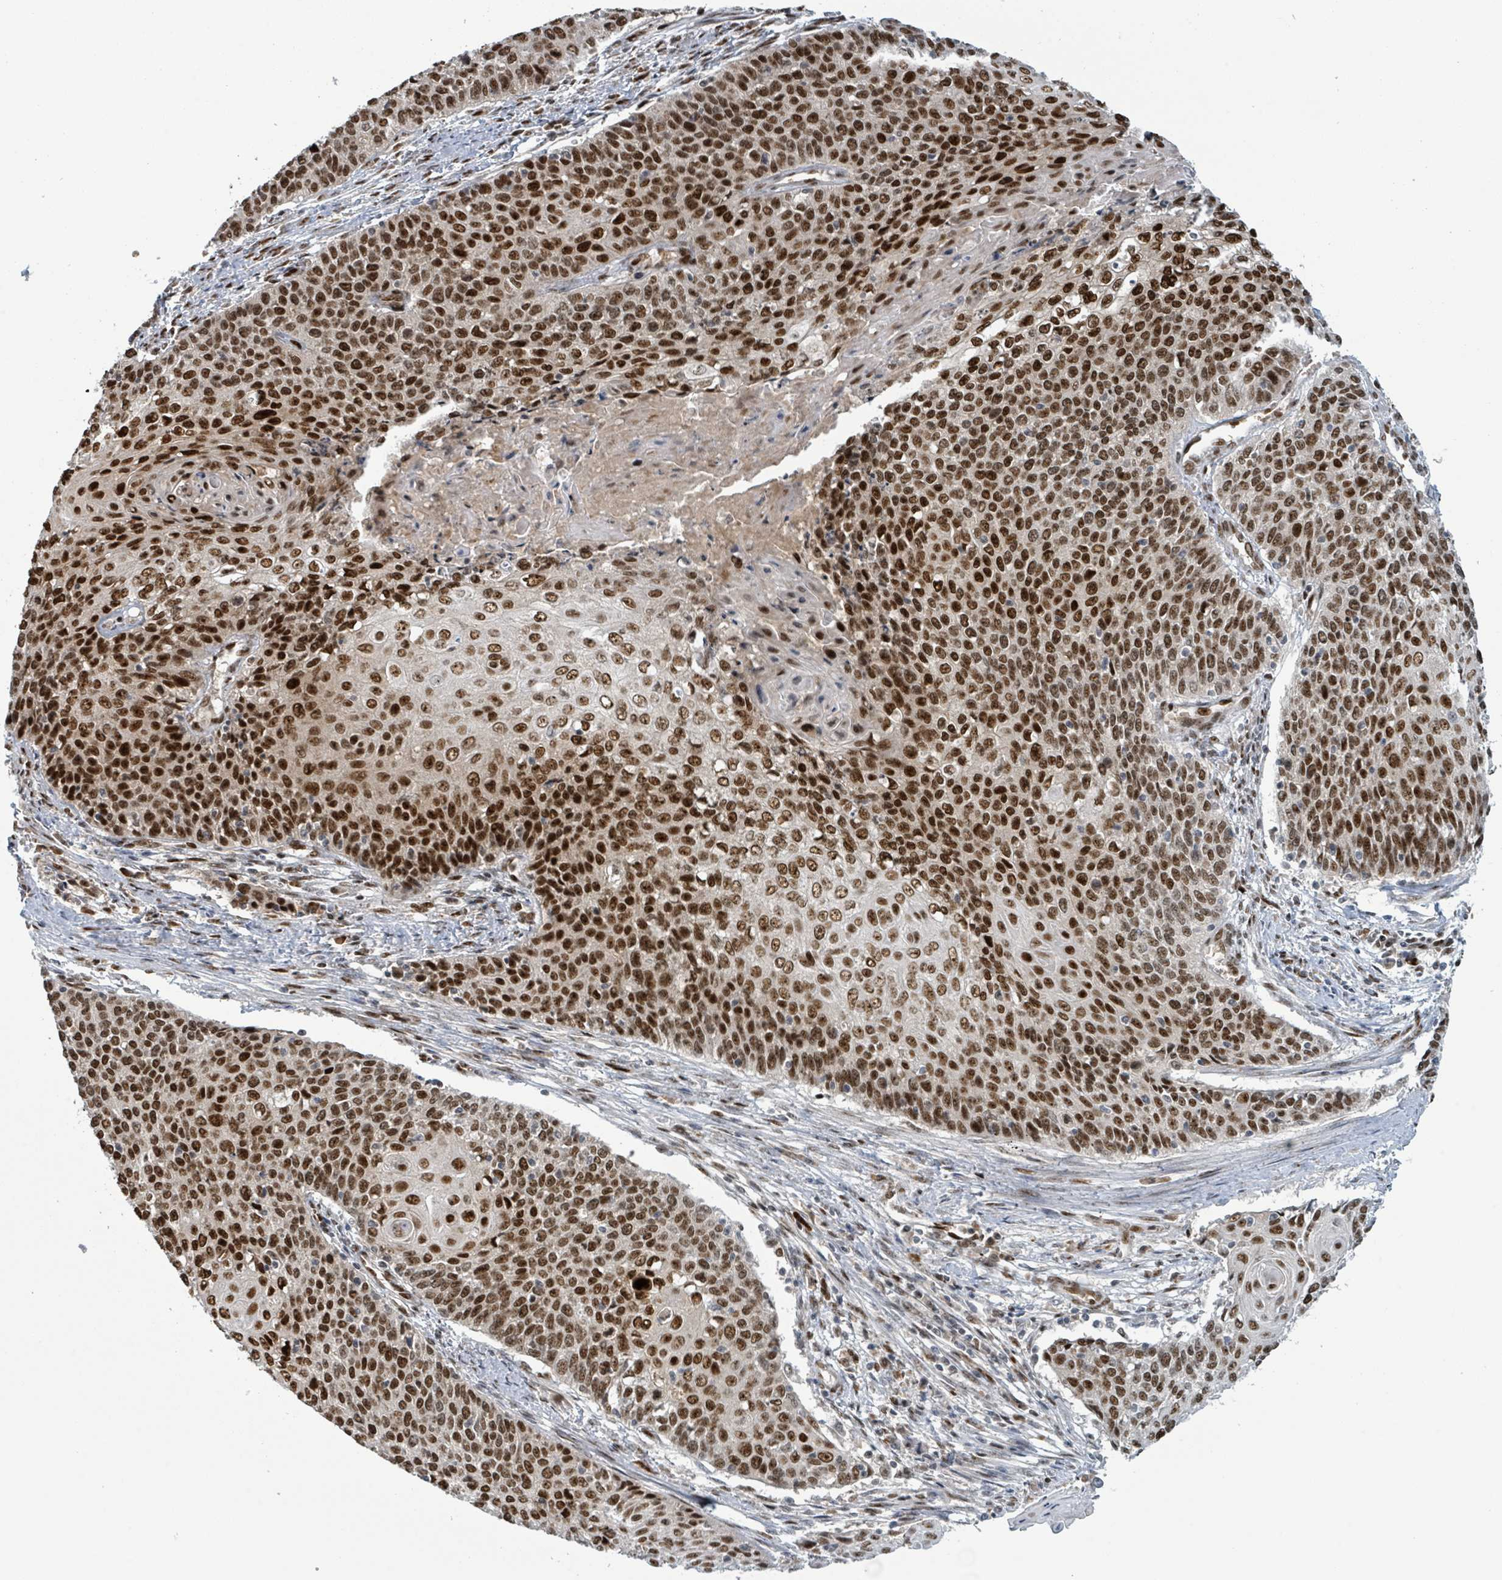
{"staining": {"intensity": "strong", "quantity": ">75%", "location": "nuclear"}, "tissue": "cervical cancer", "cell_type": "Tumor cells", "image_type": "cancer", "snomed": [{"axis": "morphology", "description": "Squamous cell carcinoma, NOS"}, {"axis": "topography", "description": "Cervix"}], "caption": "A histopathology image of cervical squamous cell carcinoma stained for a protein reveals strong nuclear brown staining in tumor cells. The staining was performed using DAB, with brown indicating positive protein expression. Nuclei are stained blue with hematoxylin.", "gene": "KLF3", "patient": {"sex": "female", "age": 39}}